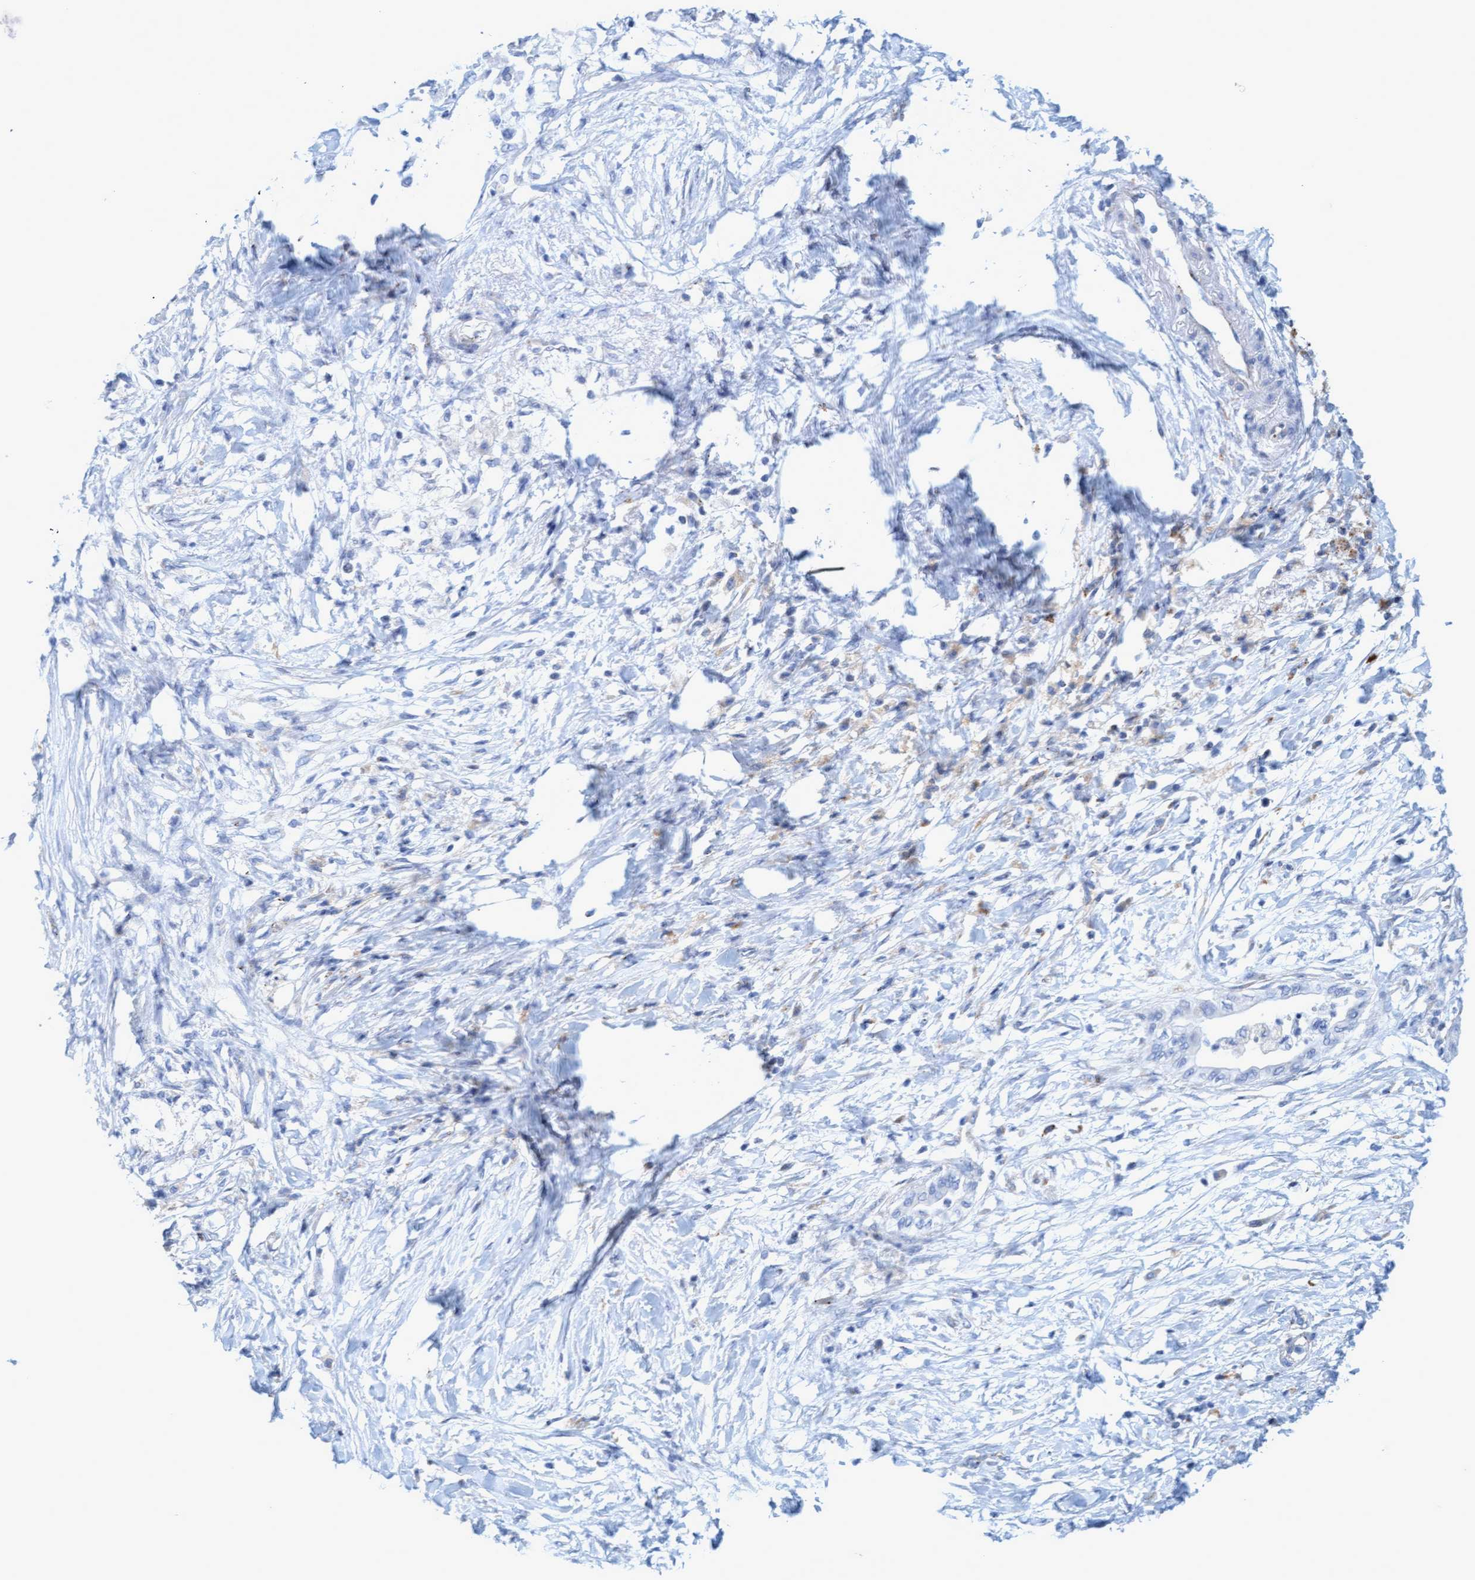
{"staining": {"intensity": "negative", "quantity": "none", "location": "none"}, "tissue": "pancreatic cancer", "cell_type": "Tumor cells", "image_type": "cancer", "snomed": [{"axis": "morphology", "description": "Normal tissue, NOS"}, {"axis": "morphology", "description": "Adenocarcinoma, NOS"}, {"axis": "topography", "description": "Pancreas"}, {"axis": "topography", "description": "Duodenum"}], "caption": "Human pancreatic adenocarcinoma stained for a protein using immunohistochemistry exhibits no positivity in tumor cells.", "gene": "SGSH", "patient": {"sex": "female", "age": 60}}